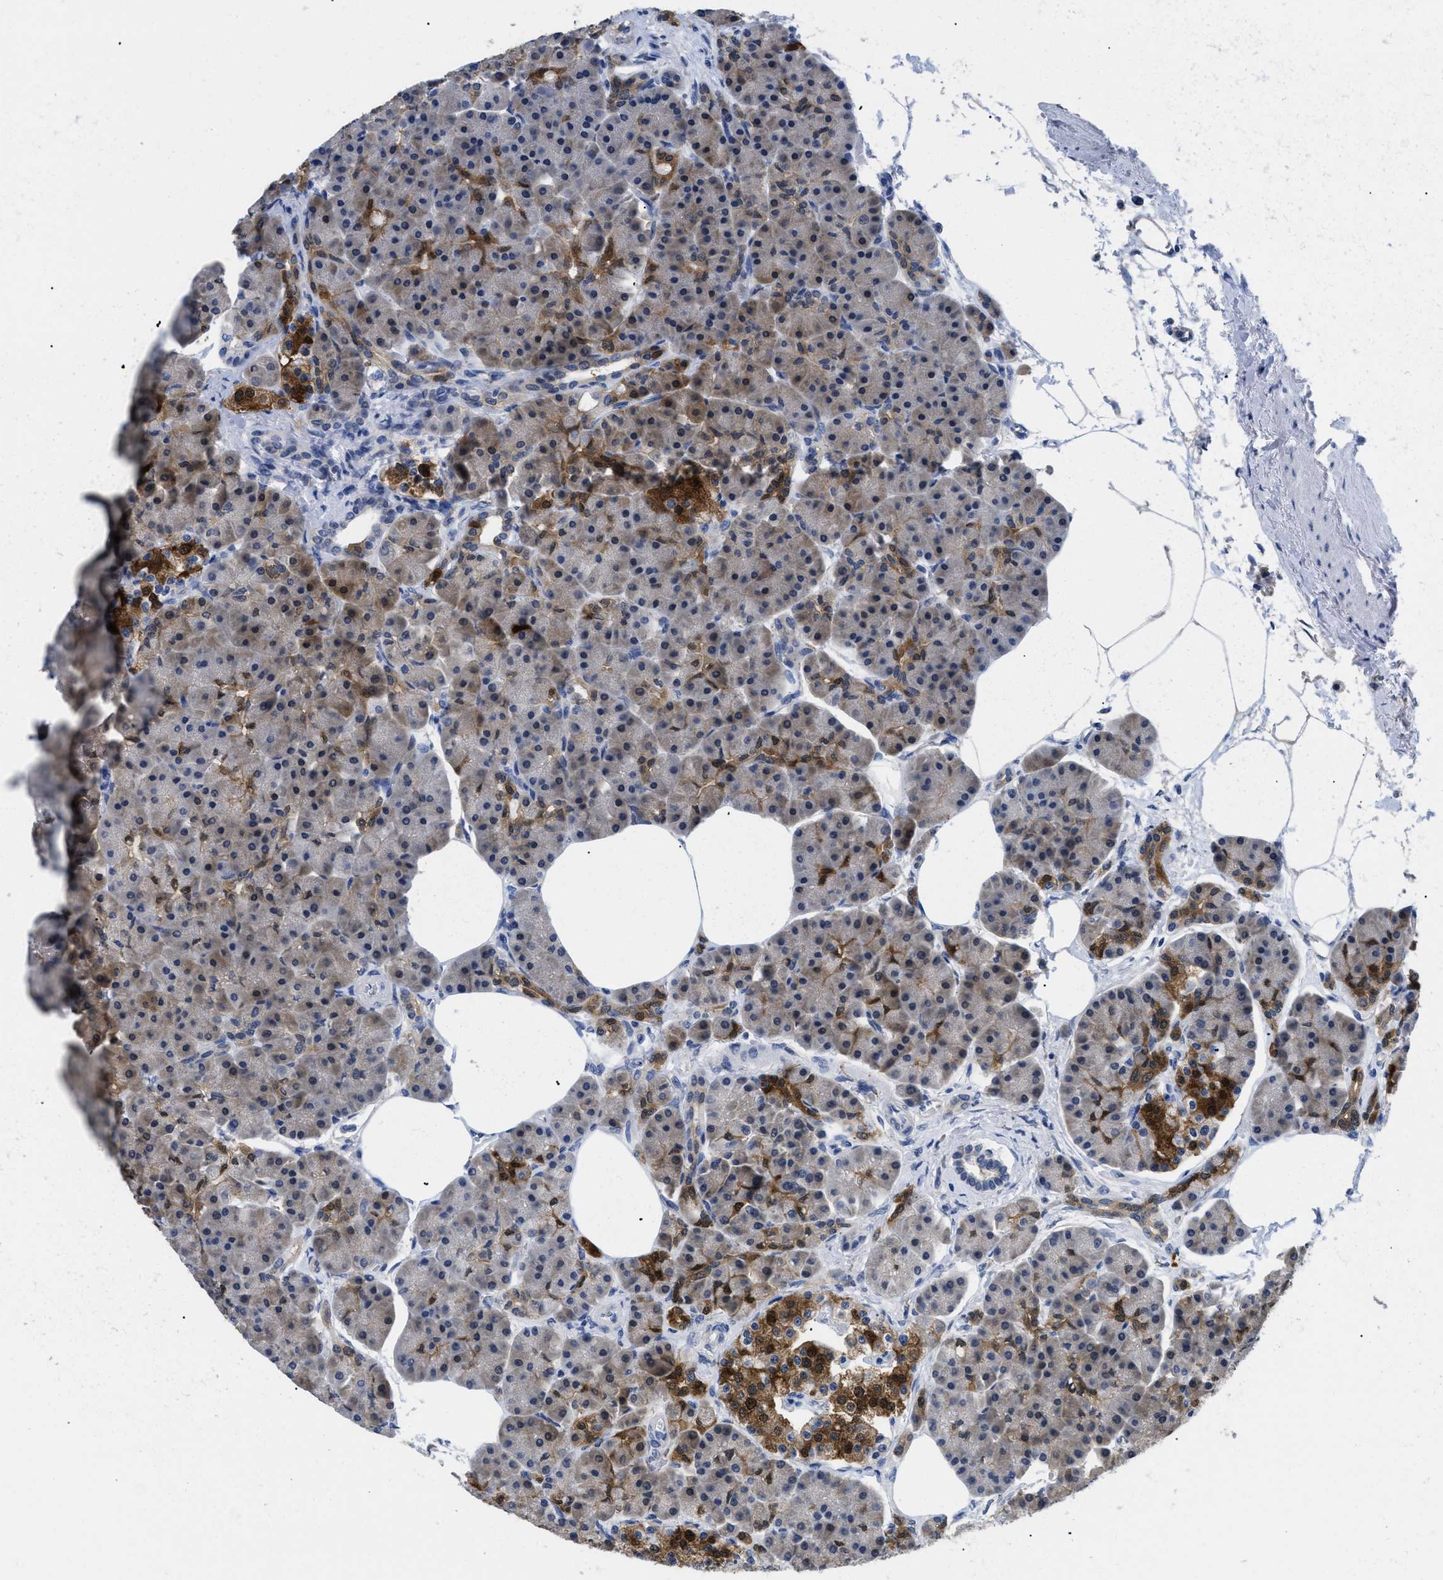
{"staining": {"intensity": "strong", "quantity": "25%-75%", "location": "cytoplasmic/membranous,nuclear"}, "tissue": "pancreas", "cell_type": "Exocrine glandular cells", "image_type": "normal", "snomed": [{"axis": "morphology", "description": "Normal tissue, NOS"}, {"axis": "topography", "description": "Pancreas"}], "caption": "DAB immunohistochemical staining of benign pancreas displays strong cytoplasmic/membranous,nuclear protein staining in about 25%-75% of exocrine glandular cells.", "gene": "APOBEC2", "patient": {"sex": "female", "age": 70}}